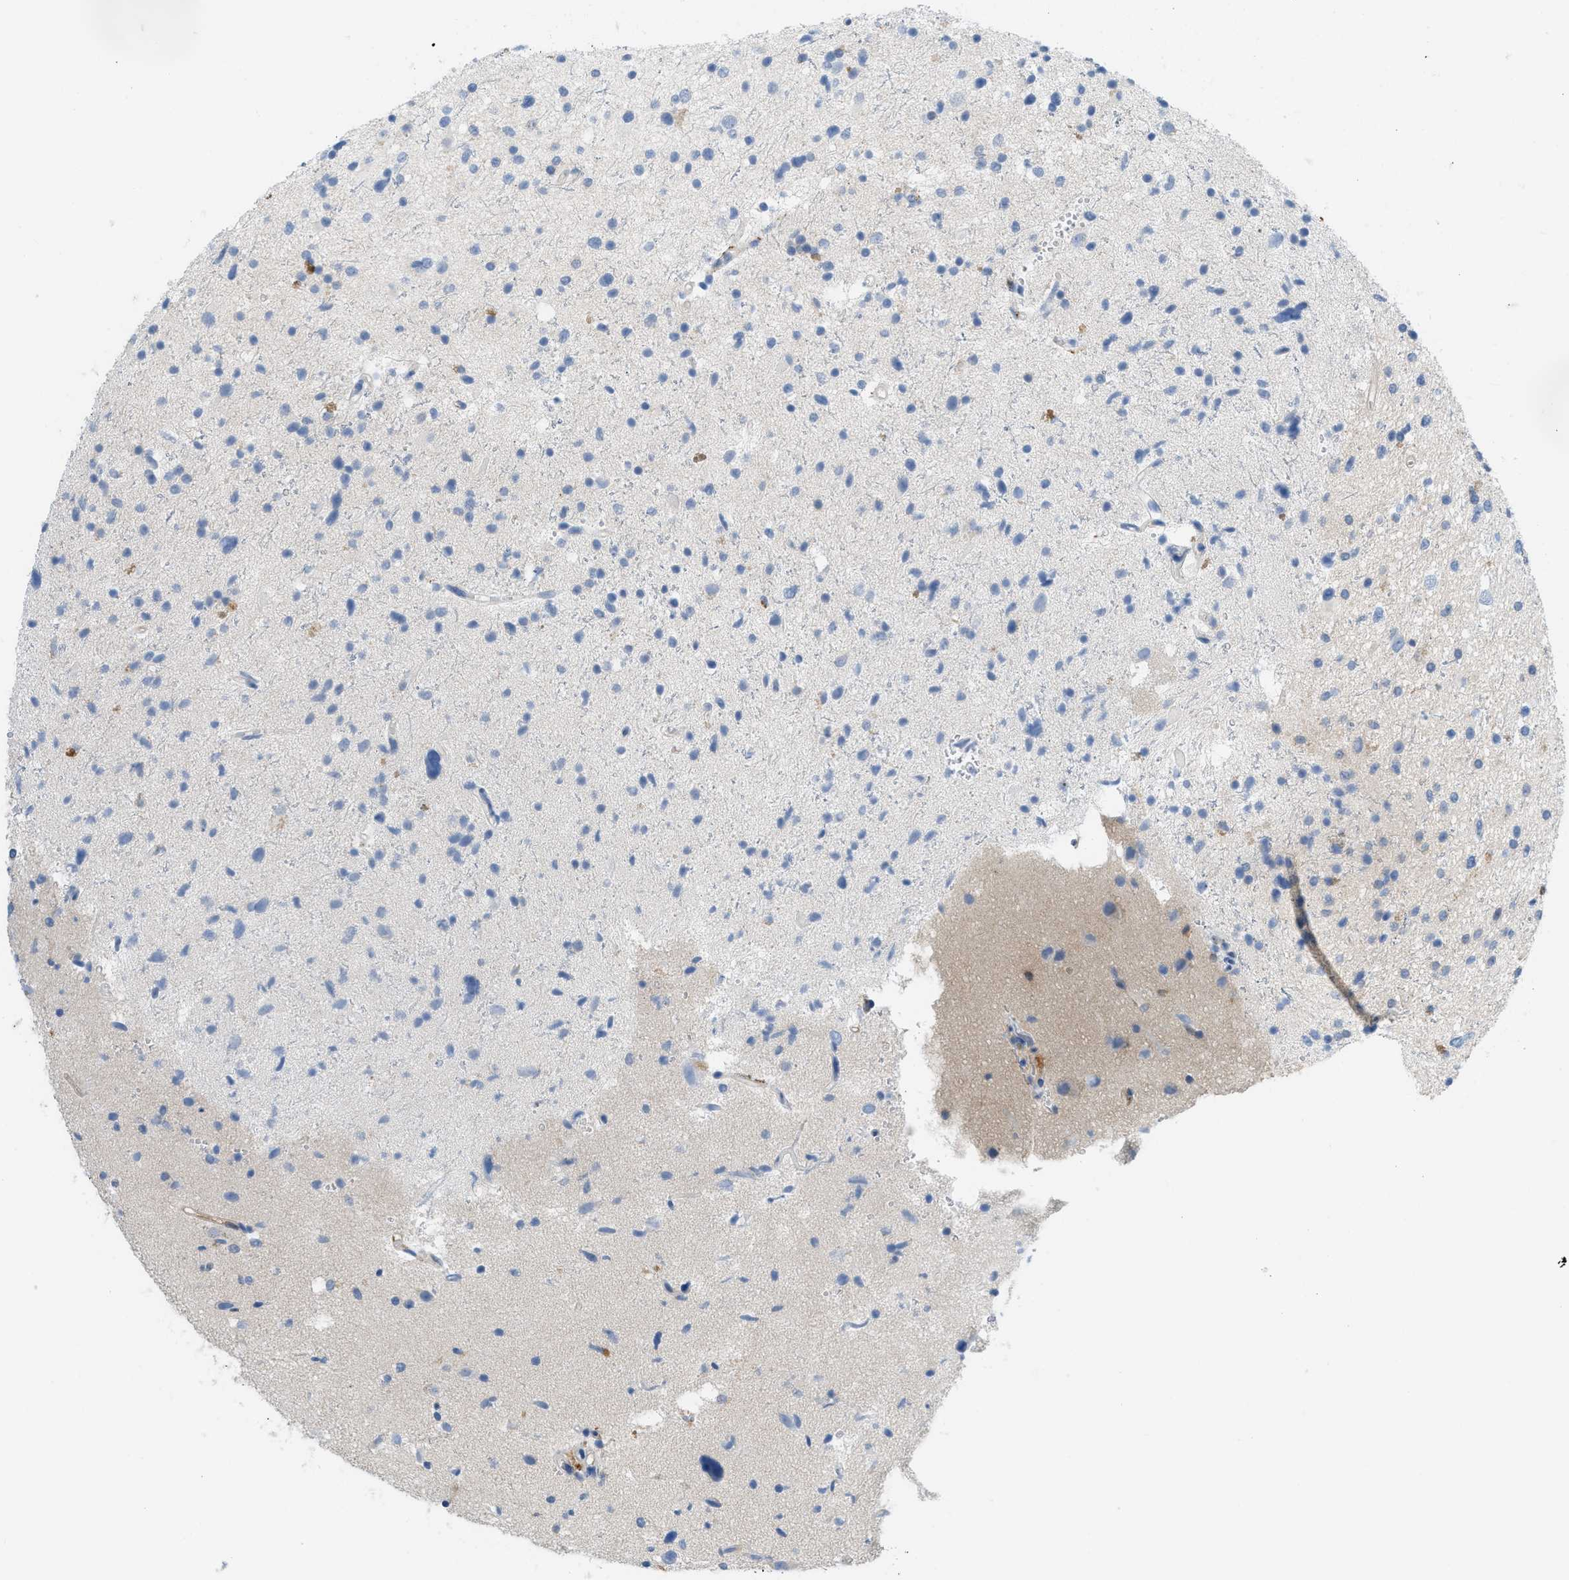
{"staining": {"intensity": "negative", "quantity": "none", "location": "none"}, "tissue": "glioma", "cell_type": "Tumor cells", "image_type": "cancer", "snomed": [{"axis": "morphology", "description": "Glioma, malignant, High grade"}, {"axis": "topography", "description": "Brain"}], "caption": "Tumor cells are negative for brown protein staining in malignant glioma (high-grade). (Brightfield microscopy of DAB (3,3'-diaminobenzidine) immunohistochemistry (IHC) at high magnification).", "gene": "CSTB", "patient": {"sex": "male", "age": 33}}